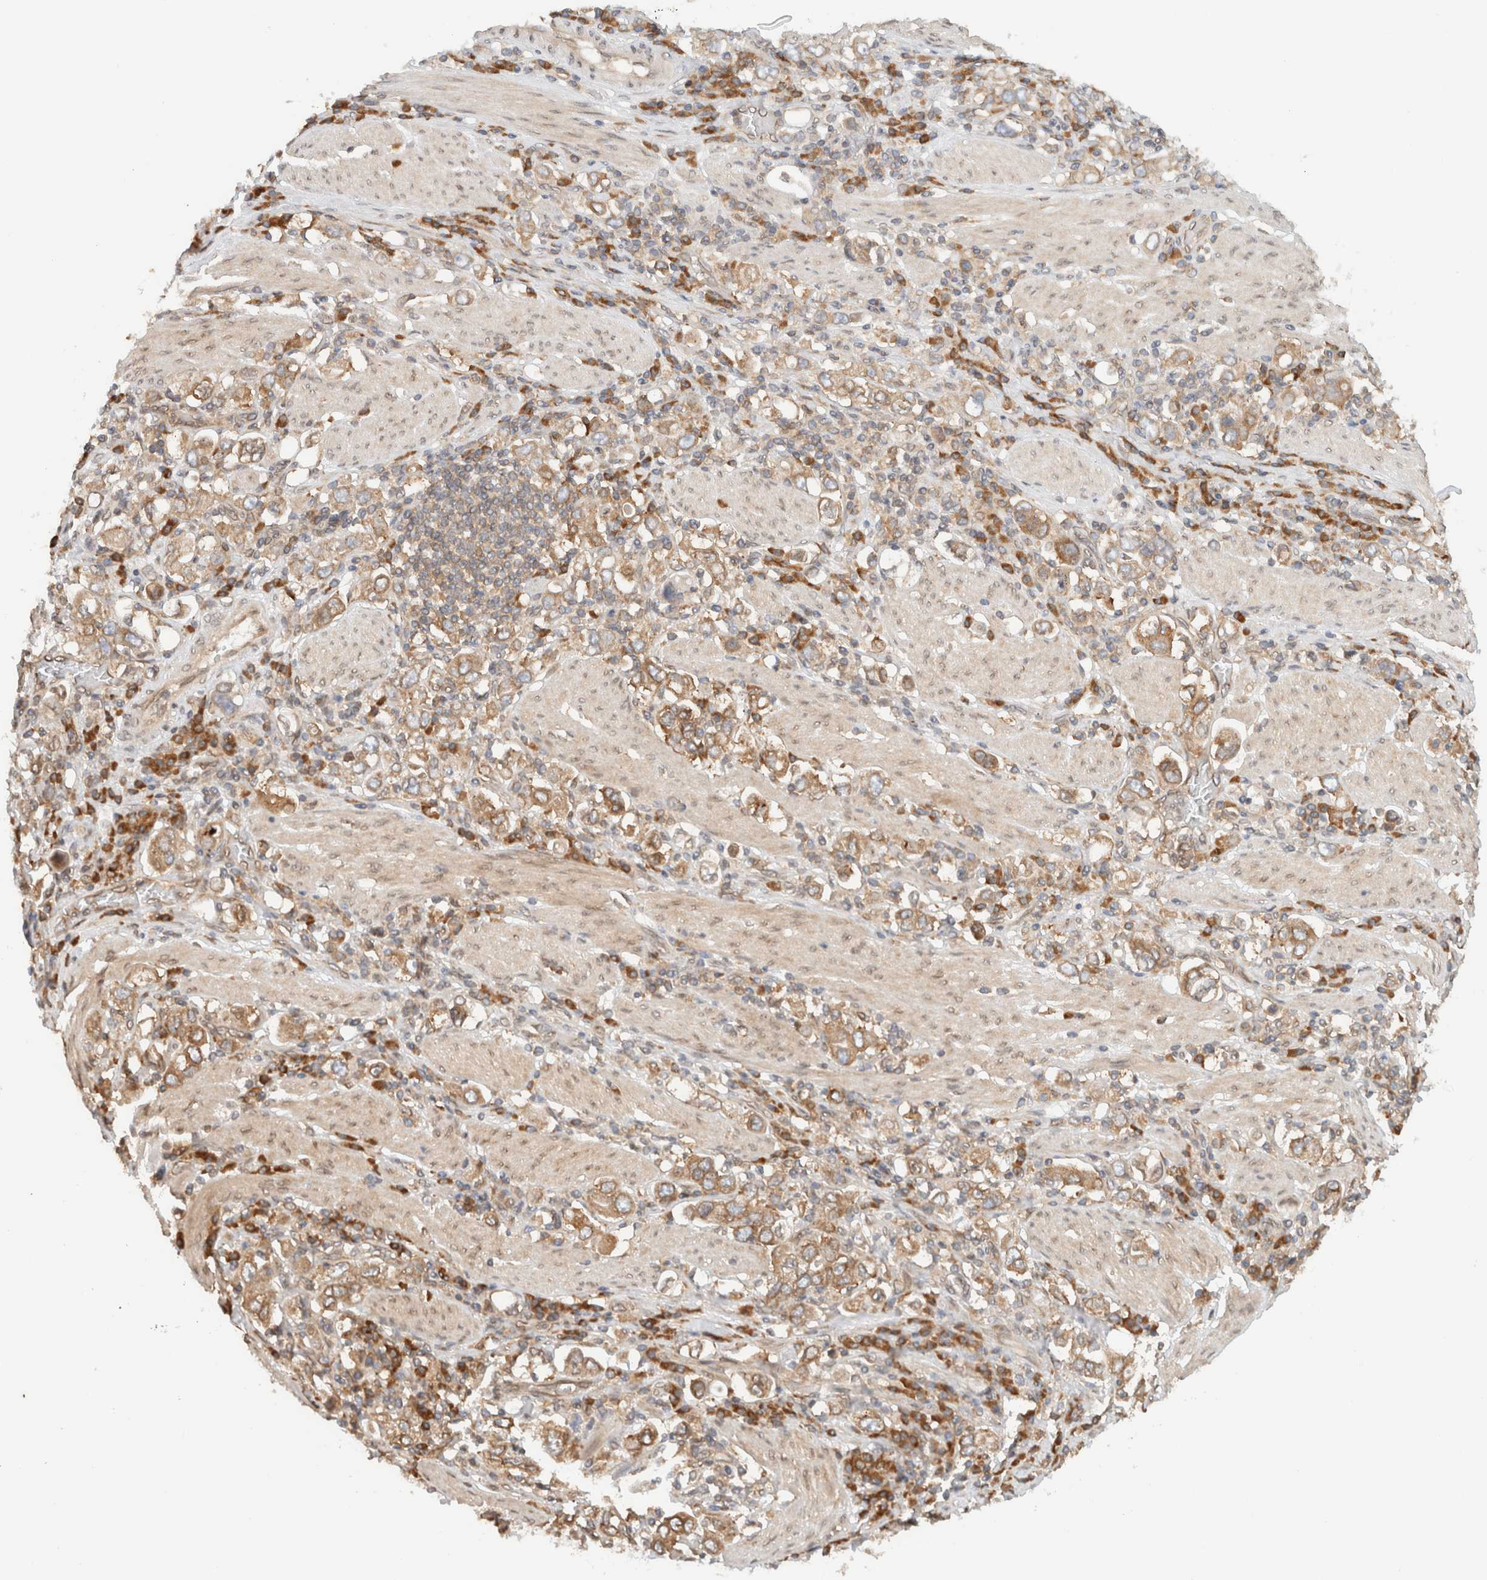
{"staining": {"intensity": "moderate", "quantity": ">75%", "location": "cytoplasmic/membranous"}, "tissue": "stomach cancer", "cell_type": "Tumor cells", "image_type": "cancer", "snomed": [{"axis": "morphology", "description": "Adenocarcinoma, NOS"}, {"axis": "topography", "description": "Stomach, upper"}], "caption": "The micrograph displays a brown stain indicating the presence of a protein in the cytoplasmic/membranous of tumor cells in stomach adenocarcinoma. (brown staining indicates protein expression, while blue staining denotes nuclei).", "gene": "ARFGEF2", "patient": {"sex": "male", "age": 62}}